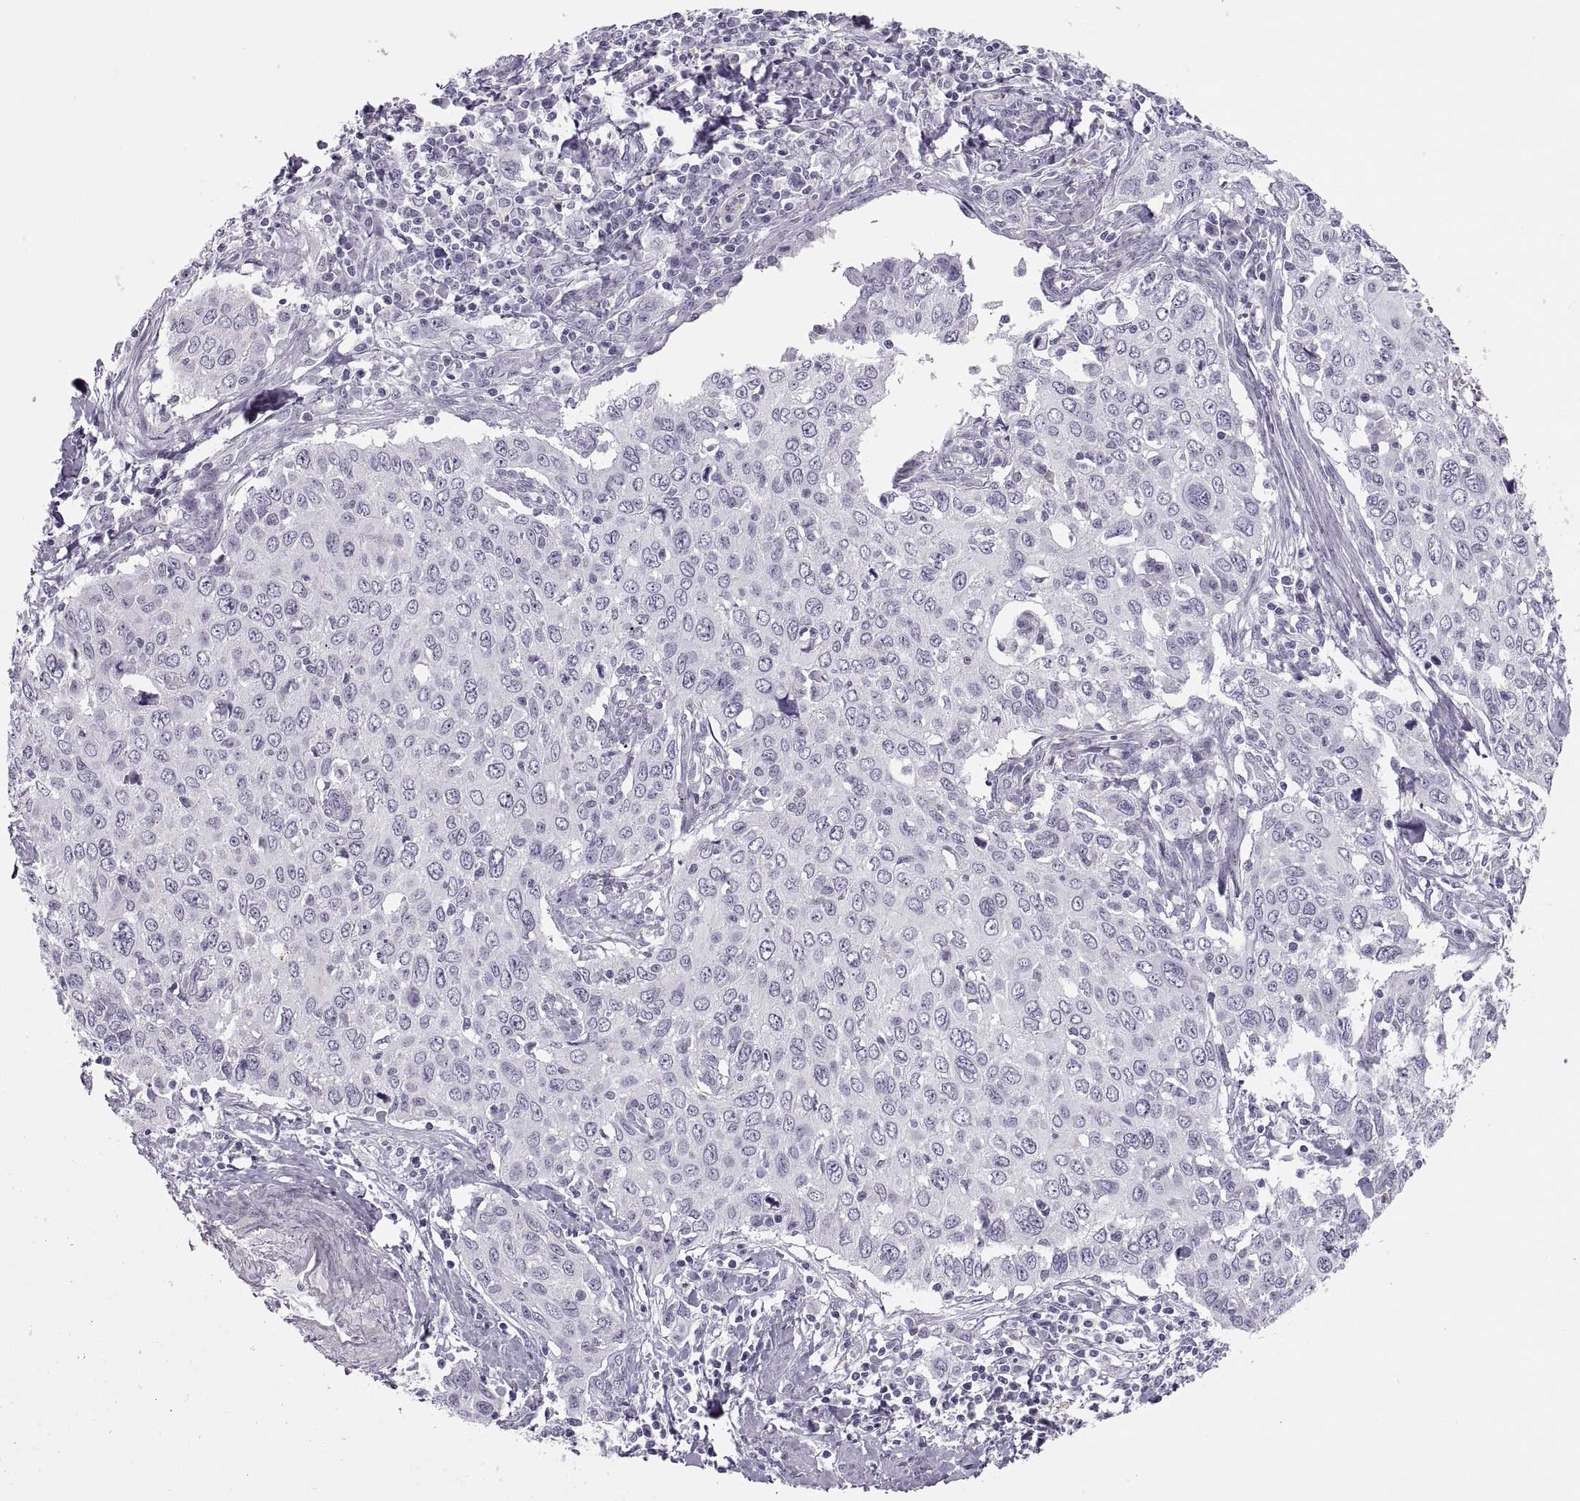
{"staining": {"intensity": "negative", "quantity": "none", "location": "none"}, "tissue": "cervical cancer", "cell_type": "Tumor cells", "image_type": "cancer", "snomed": [{"axis": "morphology", "description": "Squamous cell carcinoma, NOS"}, {"axis": "topography", "description": "Cervix"}], "caption": "There is no significant positivity in tumor cells of cervical squamous cell carcinoma.", "gene": "C3orf22", "patient": {"sex": "female", "age": 38}}